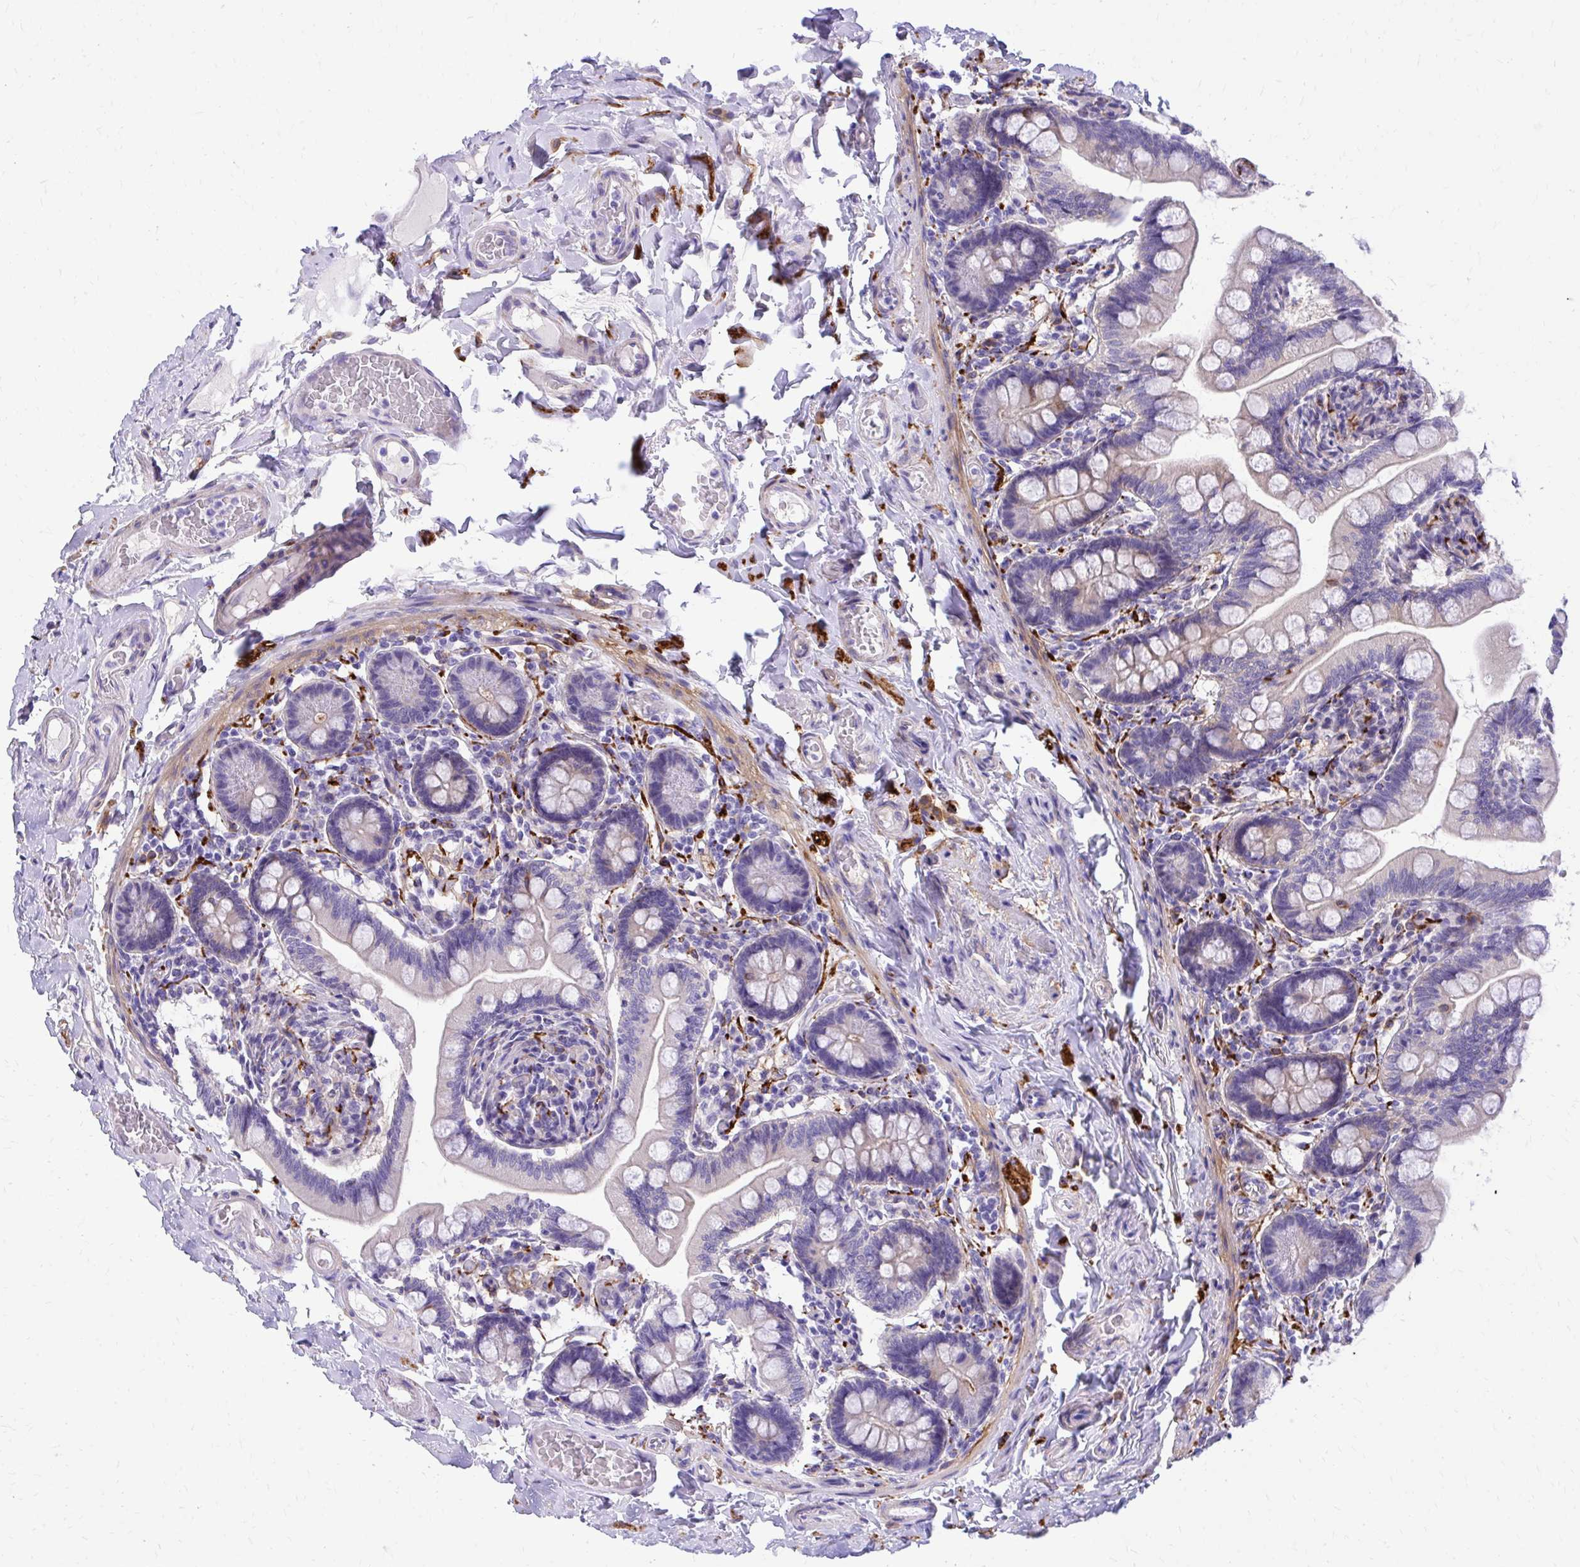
{"staining": {"intensity": "weak", "quantity": "25%-75%", "location": "cytoplasmic/membranous"}, "tissue": "small intestine", "cell_type": "Glandular cells", "image_type": "normal", "snomed": [{"axis": "morphology", "description": "Normal tissue, NOS"}, {"axis": "topography", "description": "Small intestine"}], "caption": "Weak cytoplasmic/membranous positivity for a protein is seen in approximately 25%-75% of glandular cells of normal small intestine using immunohistochemistry (IHC).", "gene": "EPB41L1", "patient": {"sex": "female", "age": 64}}